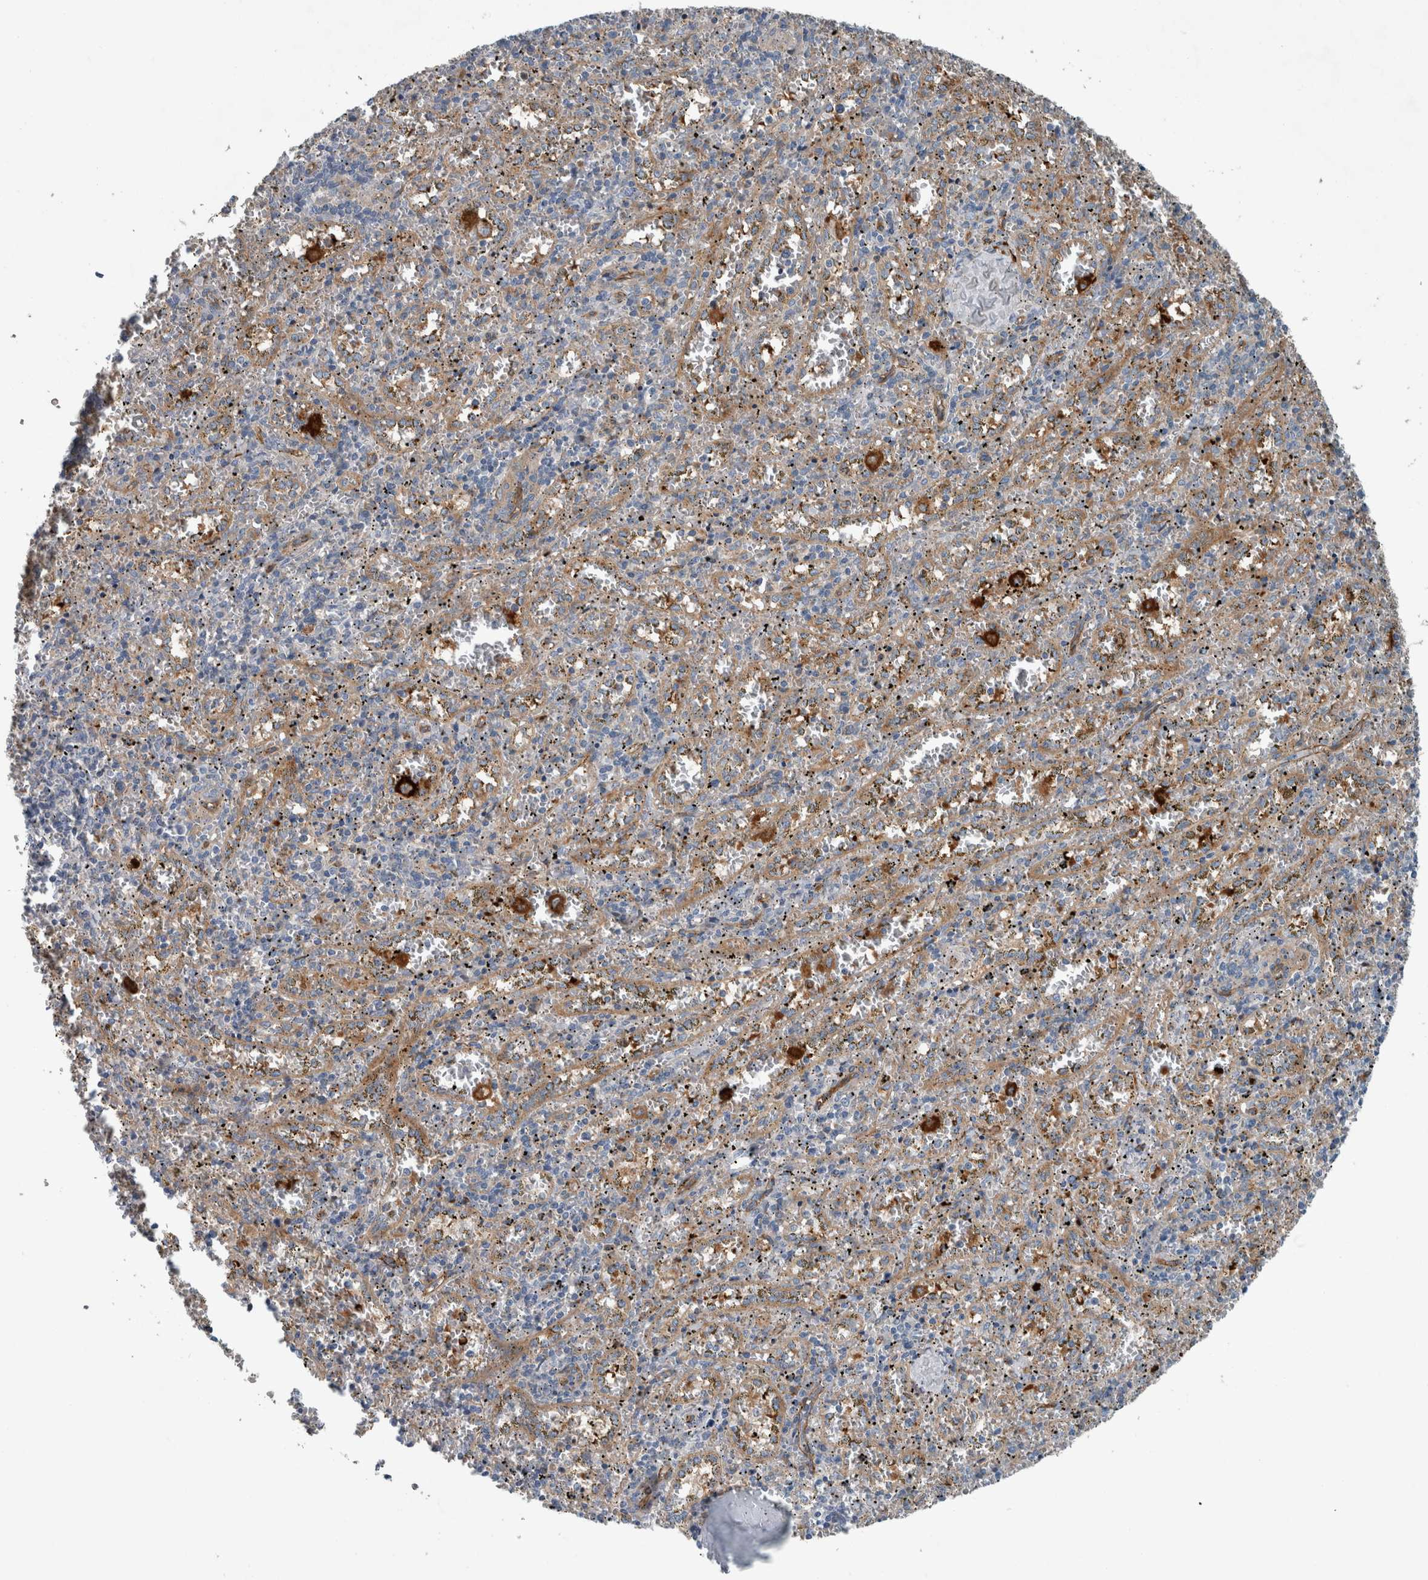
{"staining": {"intensity": "strong", "quantity": "<25%", "location": "cytoplasmic/membranous"}, "tissue": "spleen", "cell_type": "Cells in red pulp", "image_type": "normal", "snomed": [{"axis": "morphology", "description": "Normal tissue, NOS"}, {"axis": "topography", "description": "Spleen"}], "caption": "Protein staining by IHC exhibits strong cytoplasmic/membranous staining in about <25% of cells in red pulp in normal spleen. The staining is performed using DAB (3,3'-diaminobenzidine) brown chromogen to label protein expression. The nuclei are counter-stained blue using hematoxylin.", "gene": "GLT8D2", "patient": {"sex": "male", "age": 11}}